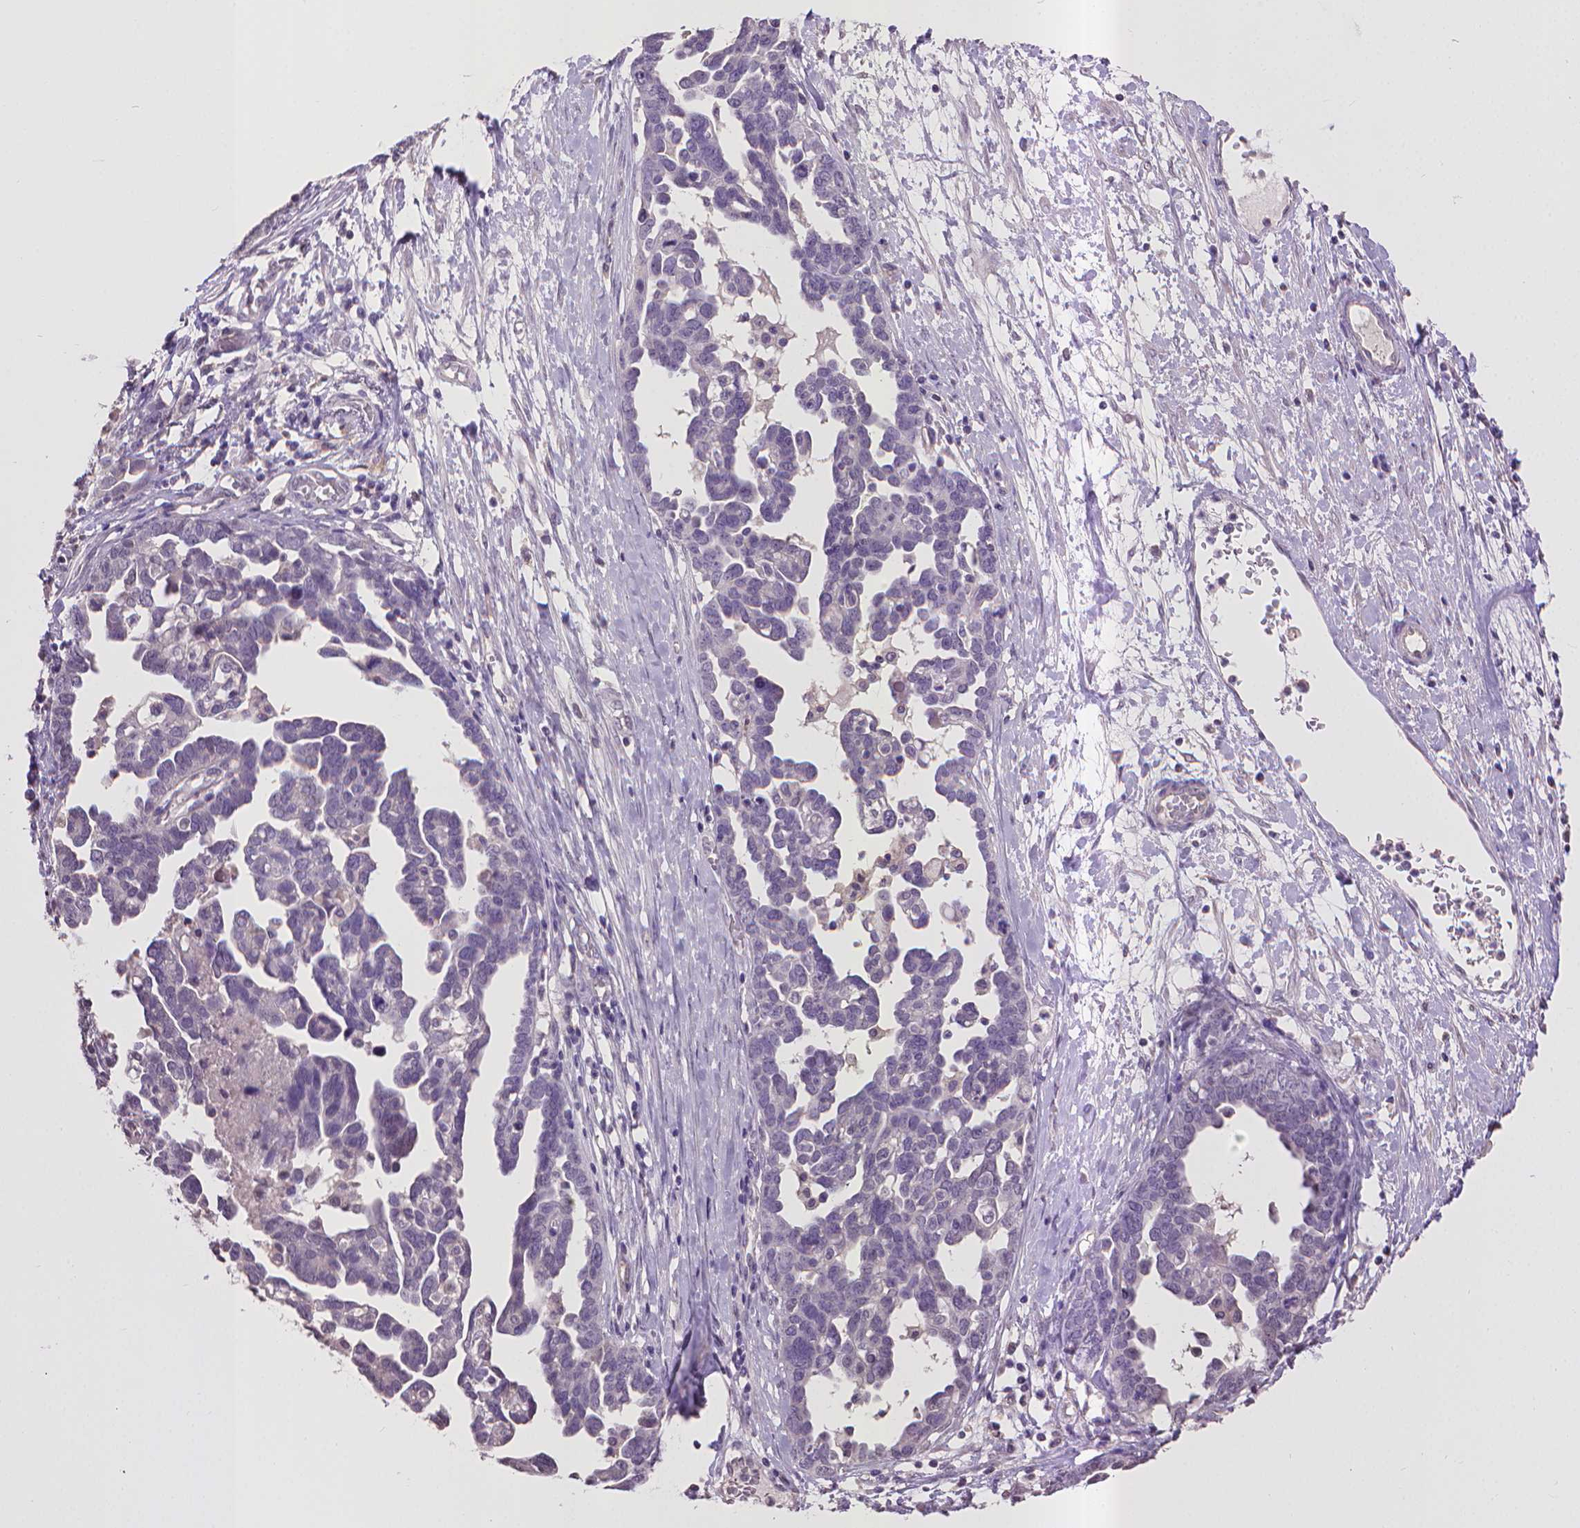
{"staining": {"intensity": "negative", "quantity": "none", "location": "none"}, "tissue": "ovarian cancer", "cell_type": "Tumor cells", "image_type": "cancer", "snomed": [{"axis": "morphology", "description": "Cystadenocarcinoma, serous, NOS"}, {"axis": "topography", "description": "Ovary"}], "caption": "Human ovarian serous cystadenocarcinoma stained for a protein using immunohistochemistry (IHC) demonstrates no positivity in tumor cells.", "gene": "CPM", "patient": {"sex": "female", "age": 54}}